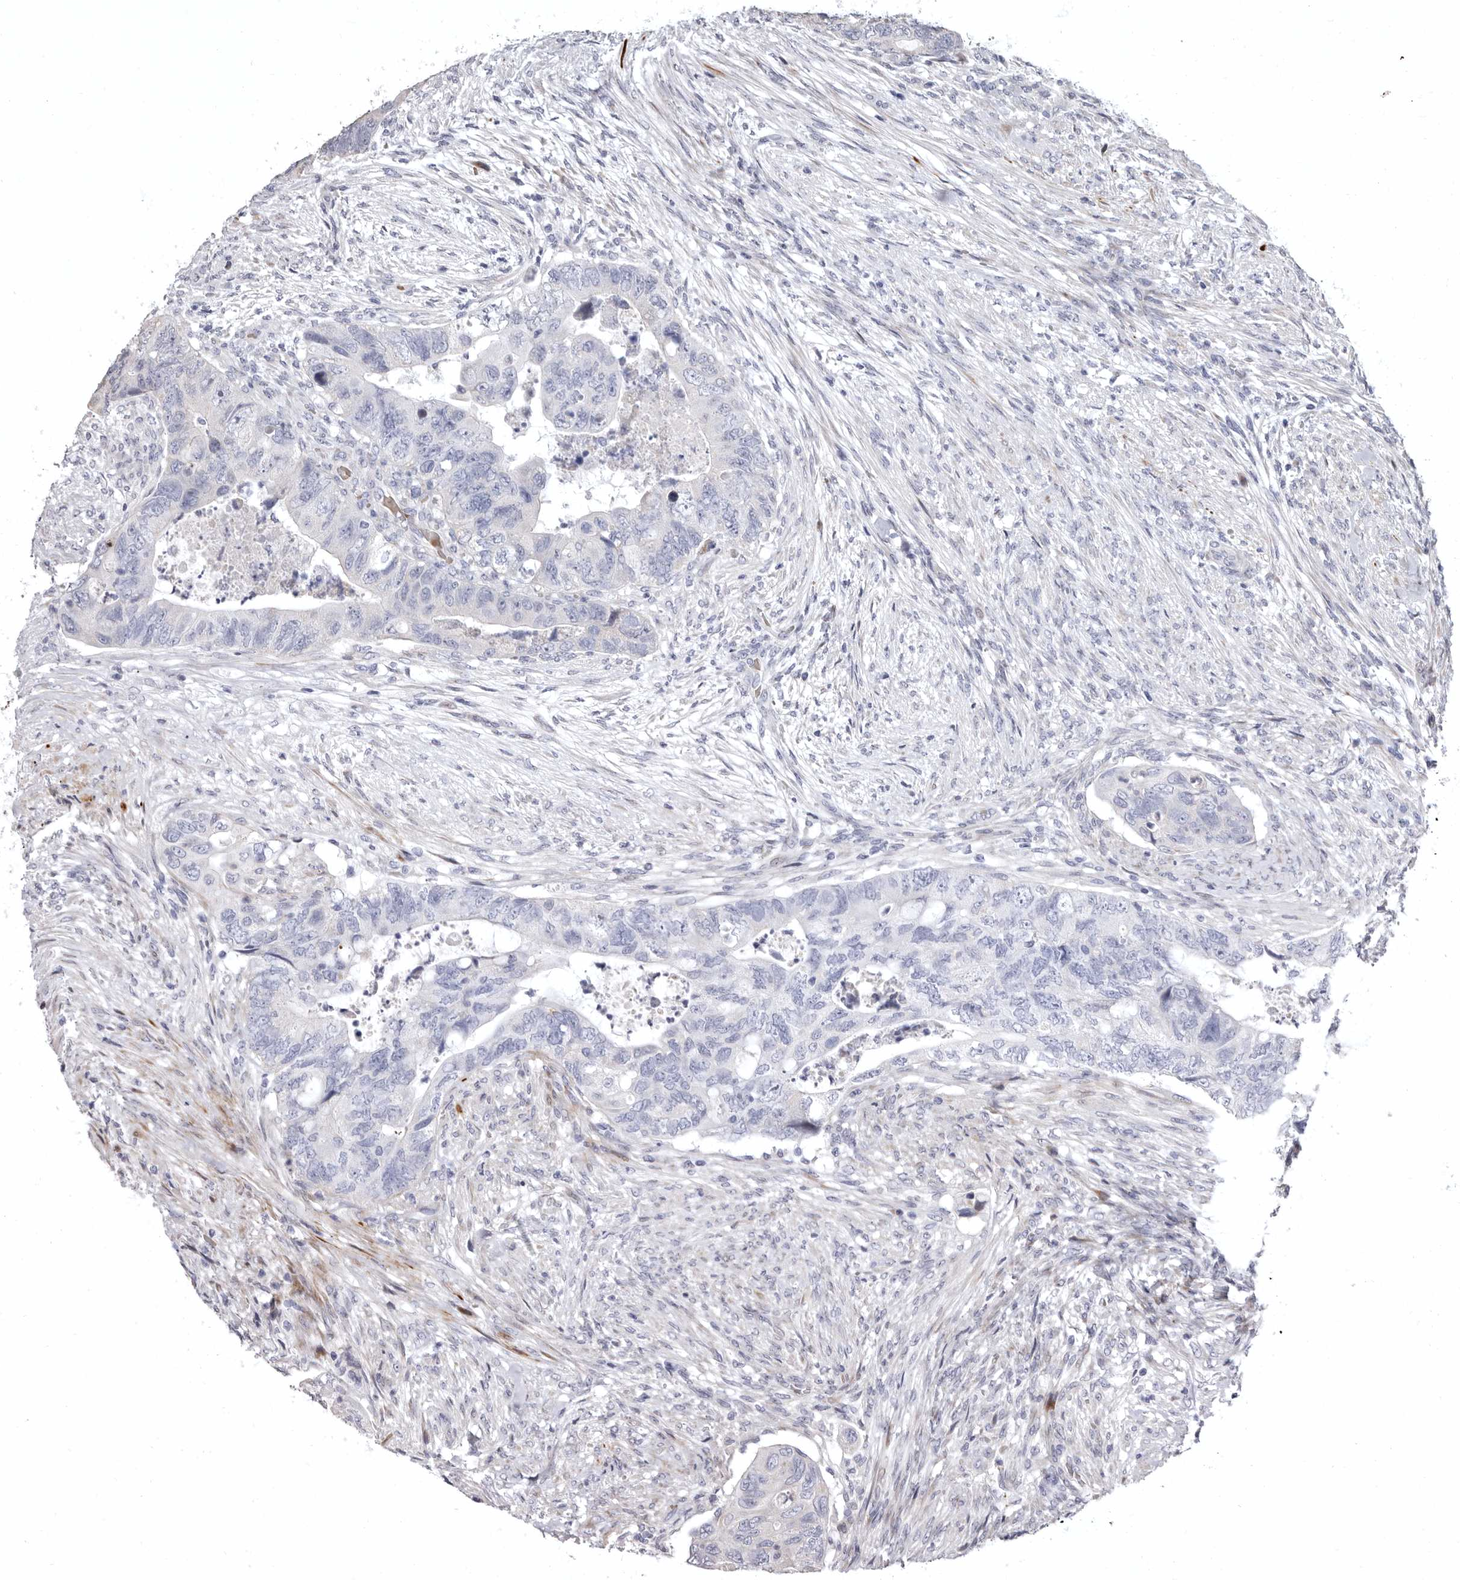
{"staining": {"intensity": "negative", "quantity": "none", "location": "none"}, "tissue": "colorectal cancer", "cell_type": "Tumor cells", "image_type": "cancer", "snomed": [{"axis": "morphology", "description": "Adenocarcinoma, NOS"}, {"axis": "topography", "description": "Rectum"}], "caption": "High power microscopy image of an immunohistochemistry (IHC) image of colorectal cancer, revealing no significant staining in tumor cells. (DAB (3,3'-diaminobenzidine) immunohistochemistry with hematoxylin counter stain).", "gene": "AIDA", "patient": {"sex": "male", "age": 63}}